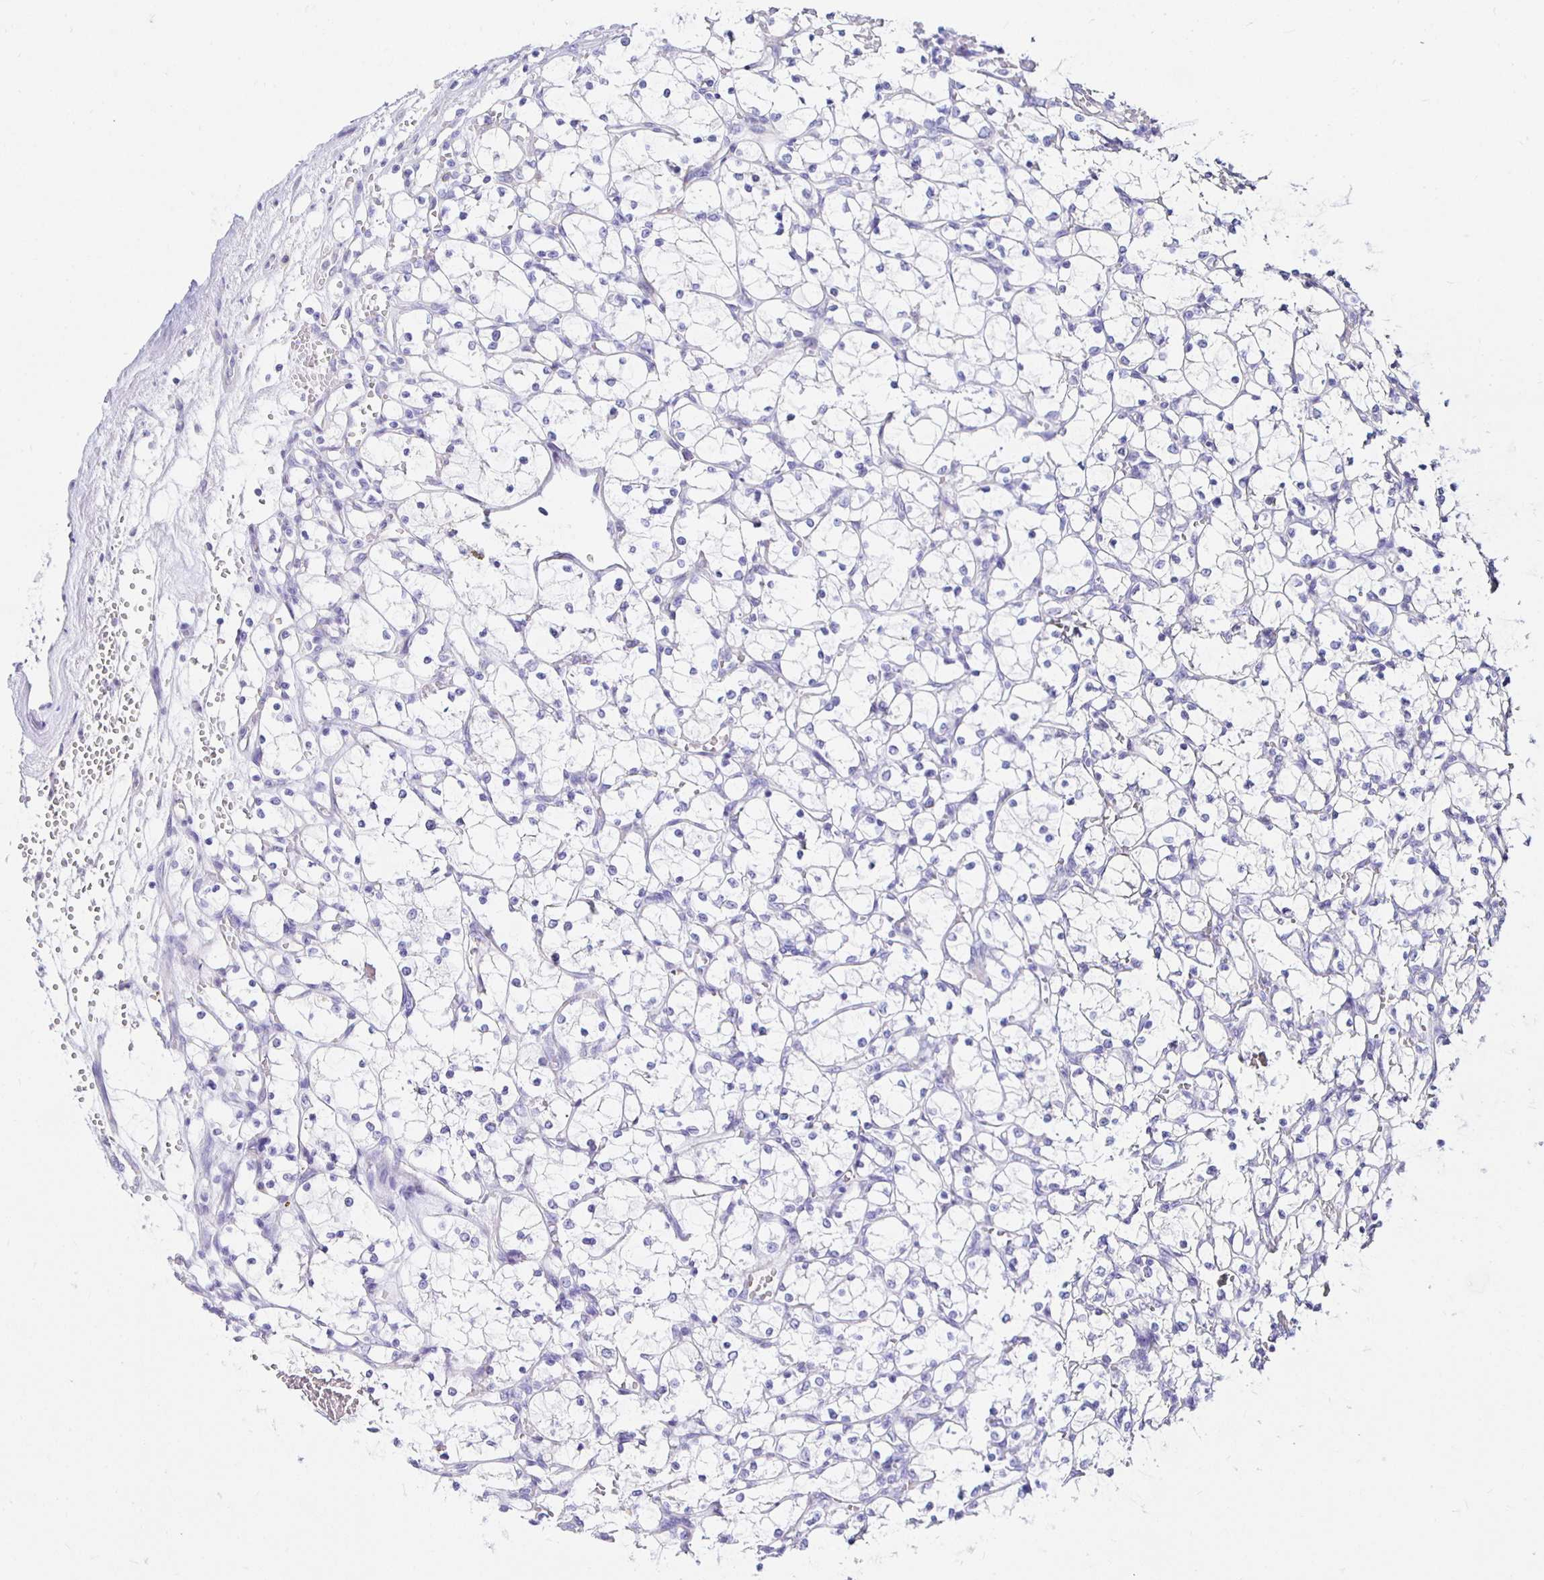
{"staining": {"intensity": "negative", "quantity": "none", "location": "none"}, "tissue": "renal cancer", "cell_type": "Tumor cells", "image_type": "cancer", "snomed": [{"axis": "morphology", "description": "Adenocarcinoma, NOS"}, {"axis": "topography", "description": "Kidney"}], "caption": "Renal adenocarcinoma stained for a protein using IHC exhibits no positivity tumor cells.", "gene": "UMOD", "patient": {"sex": "female", "age": 69}}